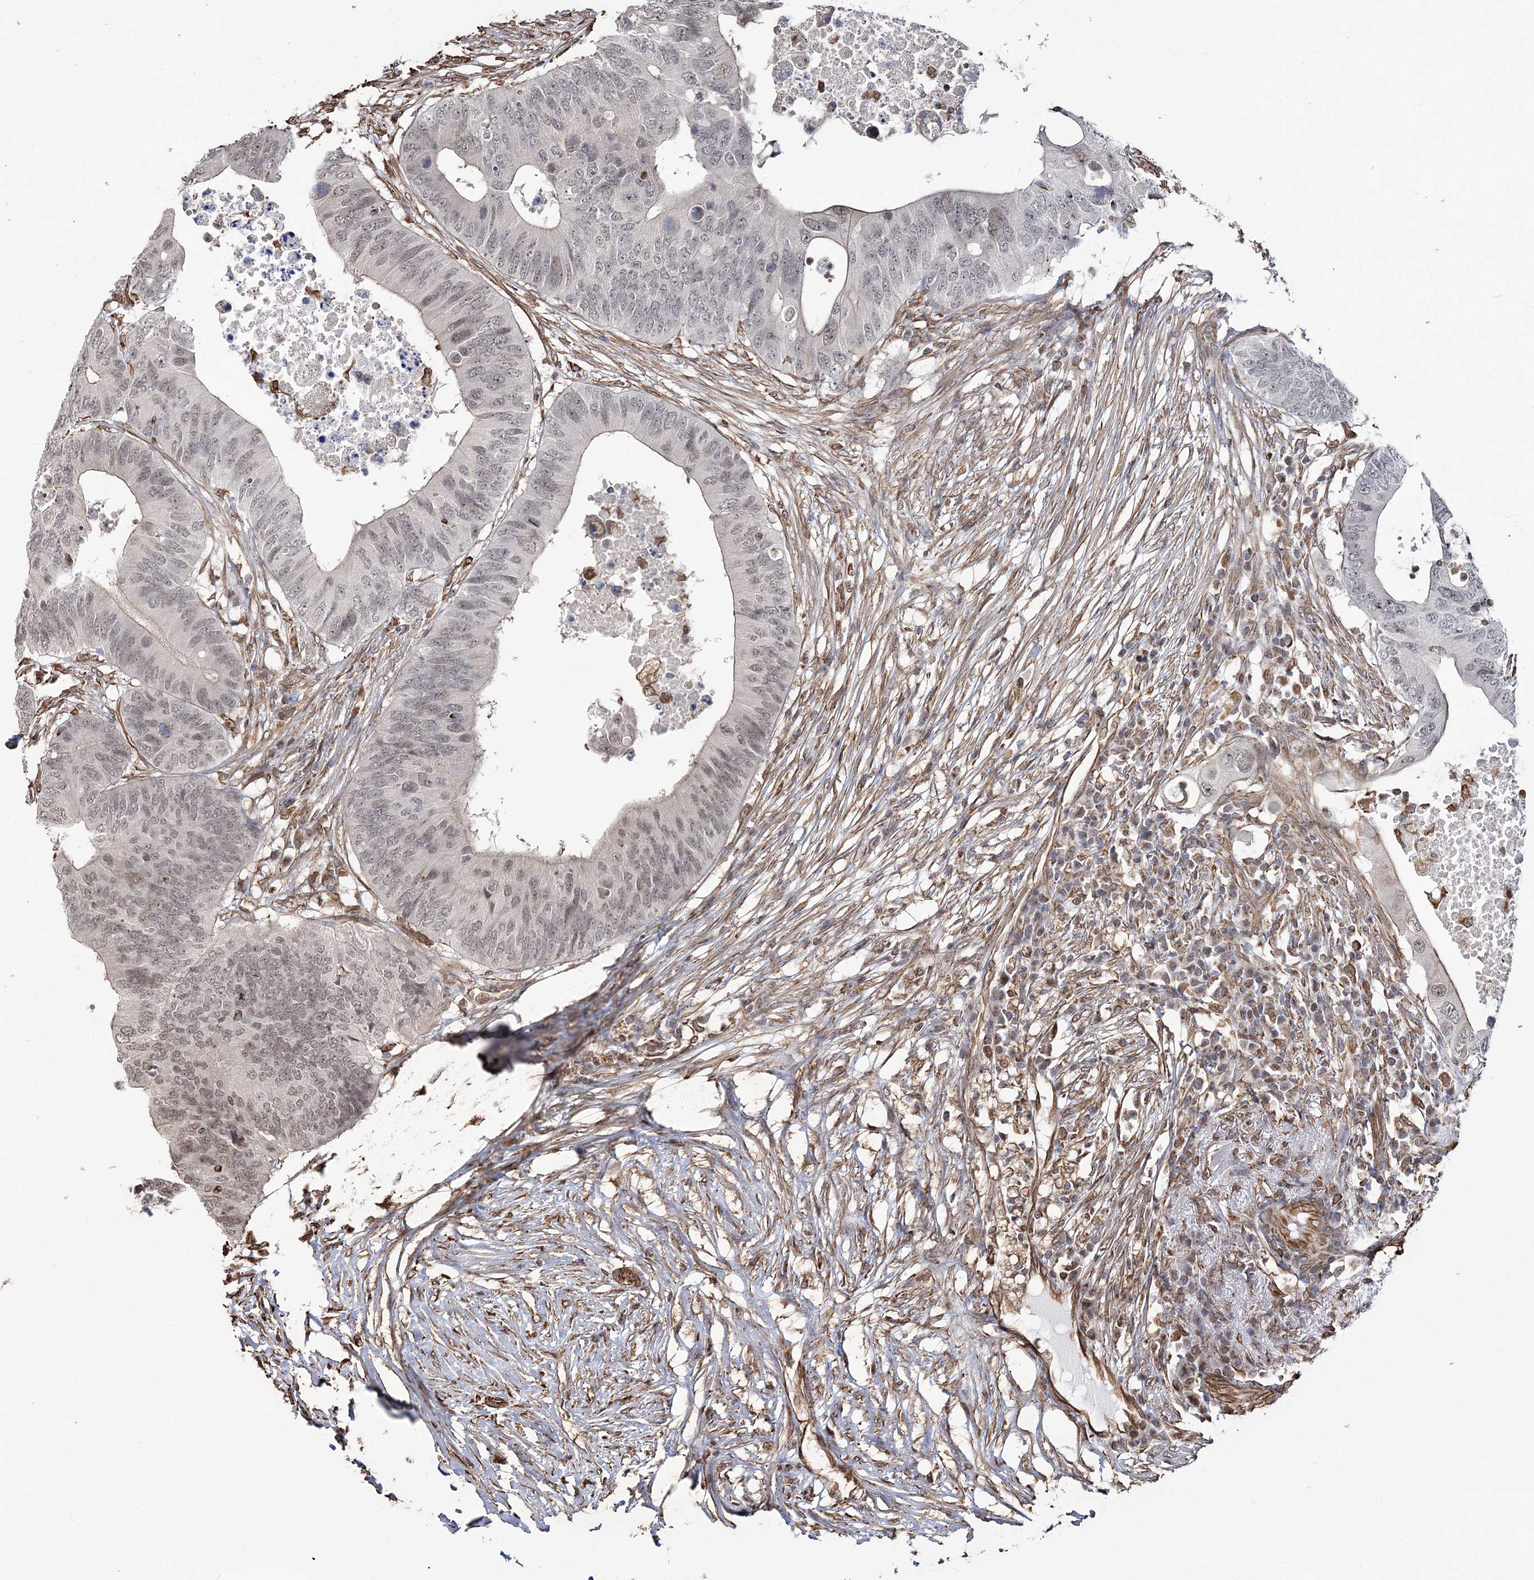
{"staining": {"intensity": "weak", "quantity": ">75%", "location": "nuclear"}, "tissue": "colorectal cancer", "cell_type": "Tumor cells", "image_type": "cancer", "snomed": [{"axis": "morphology", "description": "Adenocarcinoma, NOS"}, {"axis": "topography", "description": "Colon"}], "caption": "Protein expression analysis of colorectal adenocarcinoma displays weak nuclear staining in about >75% of tumor cells.", "gene": "ATP11B", "patient": {"sex": "male", "age": 71}}